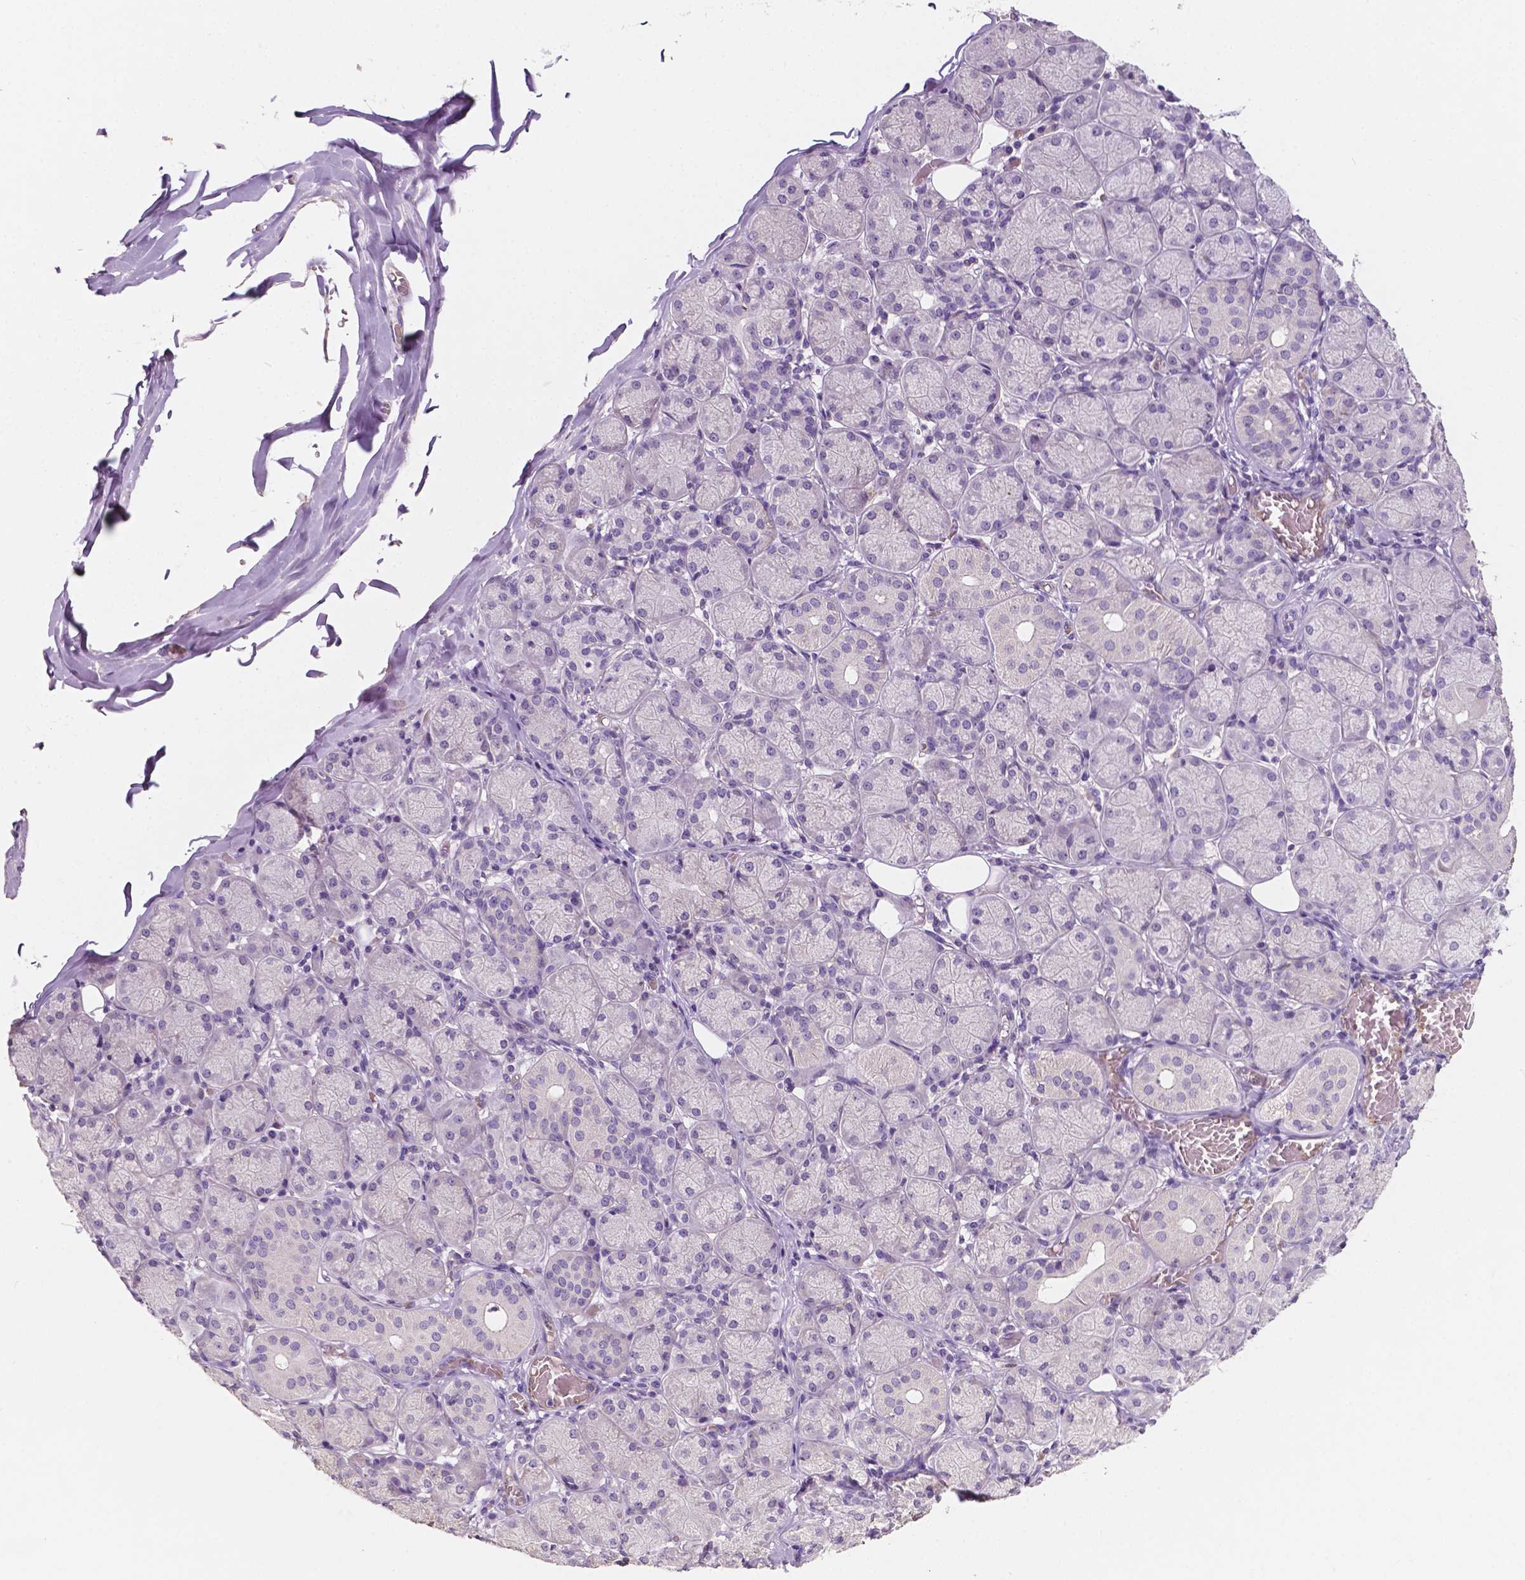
{"staining": {"intensity": "negative", "quantity": "none", "location": "none"}, "tissue": "salivary gland", "cell_type": "Glandular cells", "image_type": "normal", "snomed": [{"axis": "morphology", "description": "Normal tissue, NOS"}, {"axis": "topography", "description": "Salivary gland"}, {"axis": "topography", "description": "Peripheral nerve tissue"}], "caption": "Immunohistochemical staining of unremarkable human salivary gland displays no significant positivity in glandular cells. The staining was performed using DAB (3,3'-diaminobenzidine) to visualize the protein expression in brown, while the nuclei were stained in blue with hematoxylin (Magnification: 20x).", "gene": "SLC22A4", "patient": {"sex": "female", "age": 24}}